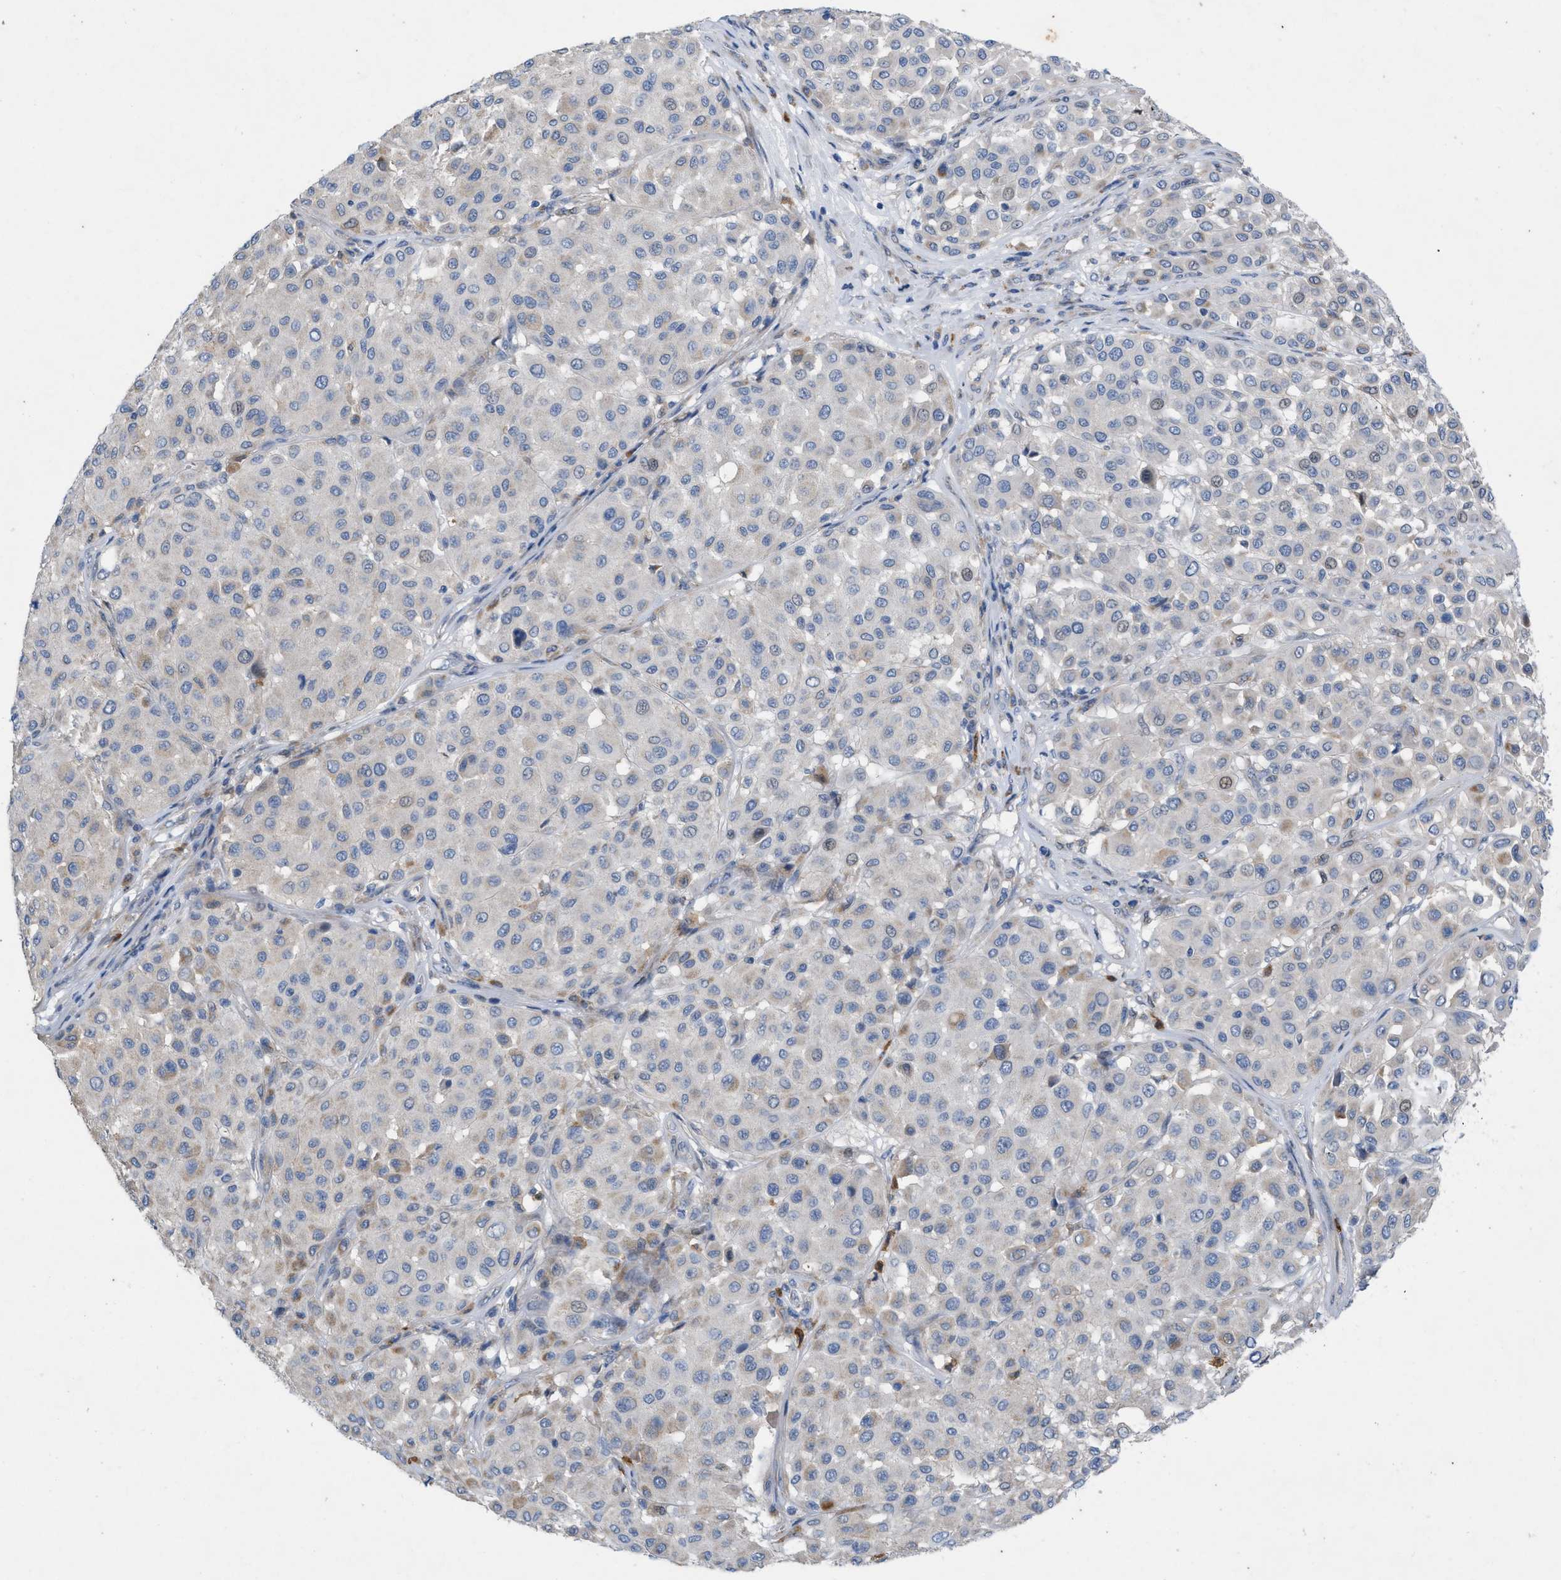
{"staining": {"intensity": "negative", "quantity": "none", "location": "none"}, "tissue": "melanoma", "cell_type": "Tumor cells", "image_type": "cancer", "snomed": [{"axis": "morphology", "description": "Malignant melanoma, Metastatic site"}, {"axis": "topography", "description": "Soft tissue"}], "caption": "Immunohistochemistry (IHC) of melanoma exhibits no expression in tumor cells.", "gene": "PLPPR5", "patient": {"sex": "male", "age": 41}}